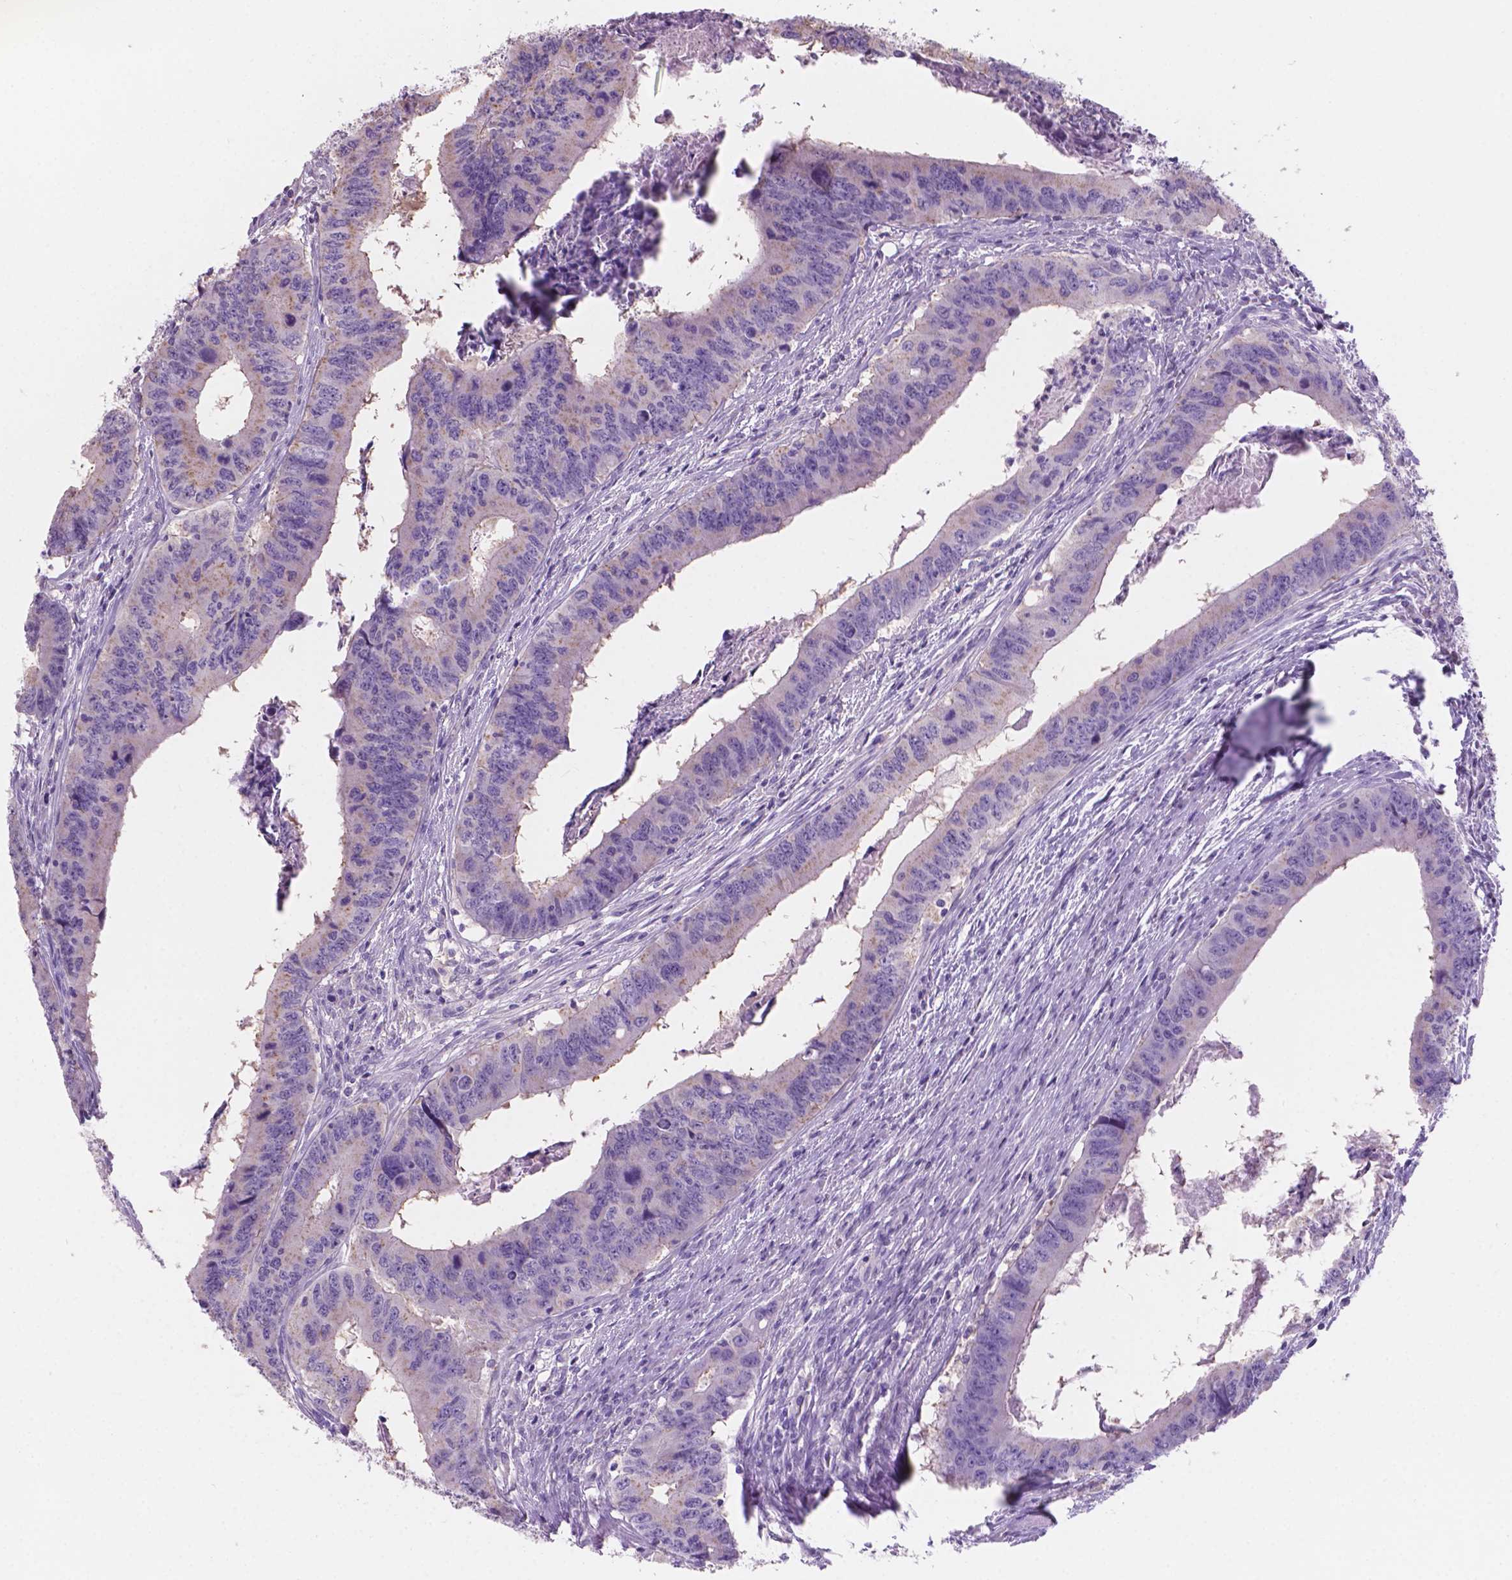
{"staining": {"intensity": "weak", "quantity": "<25%", "location": "cytoplasmic/membranous"}, "tissue": "colorectal cancer", "cell_type": "Tumor cells", "image_type": "cancer", "snomed": [{"axis": "morphology", "description": "Adenocarcinoma, NOS"}, {"axis": "topography", "description": "Colon"}], "caption": "Tumor cells are negative for protein expression in human adenocarcinoma (colorectal). Nuclei are stained in blue.", "gene": "SBSN", "patient": {"sex": "male", "age": 53}}